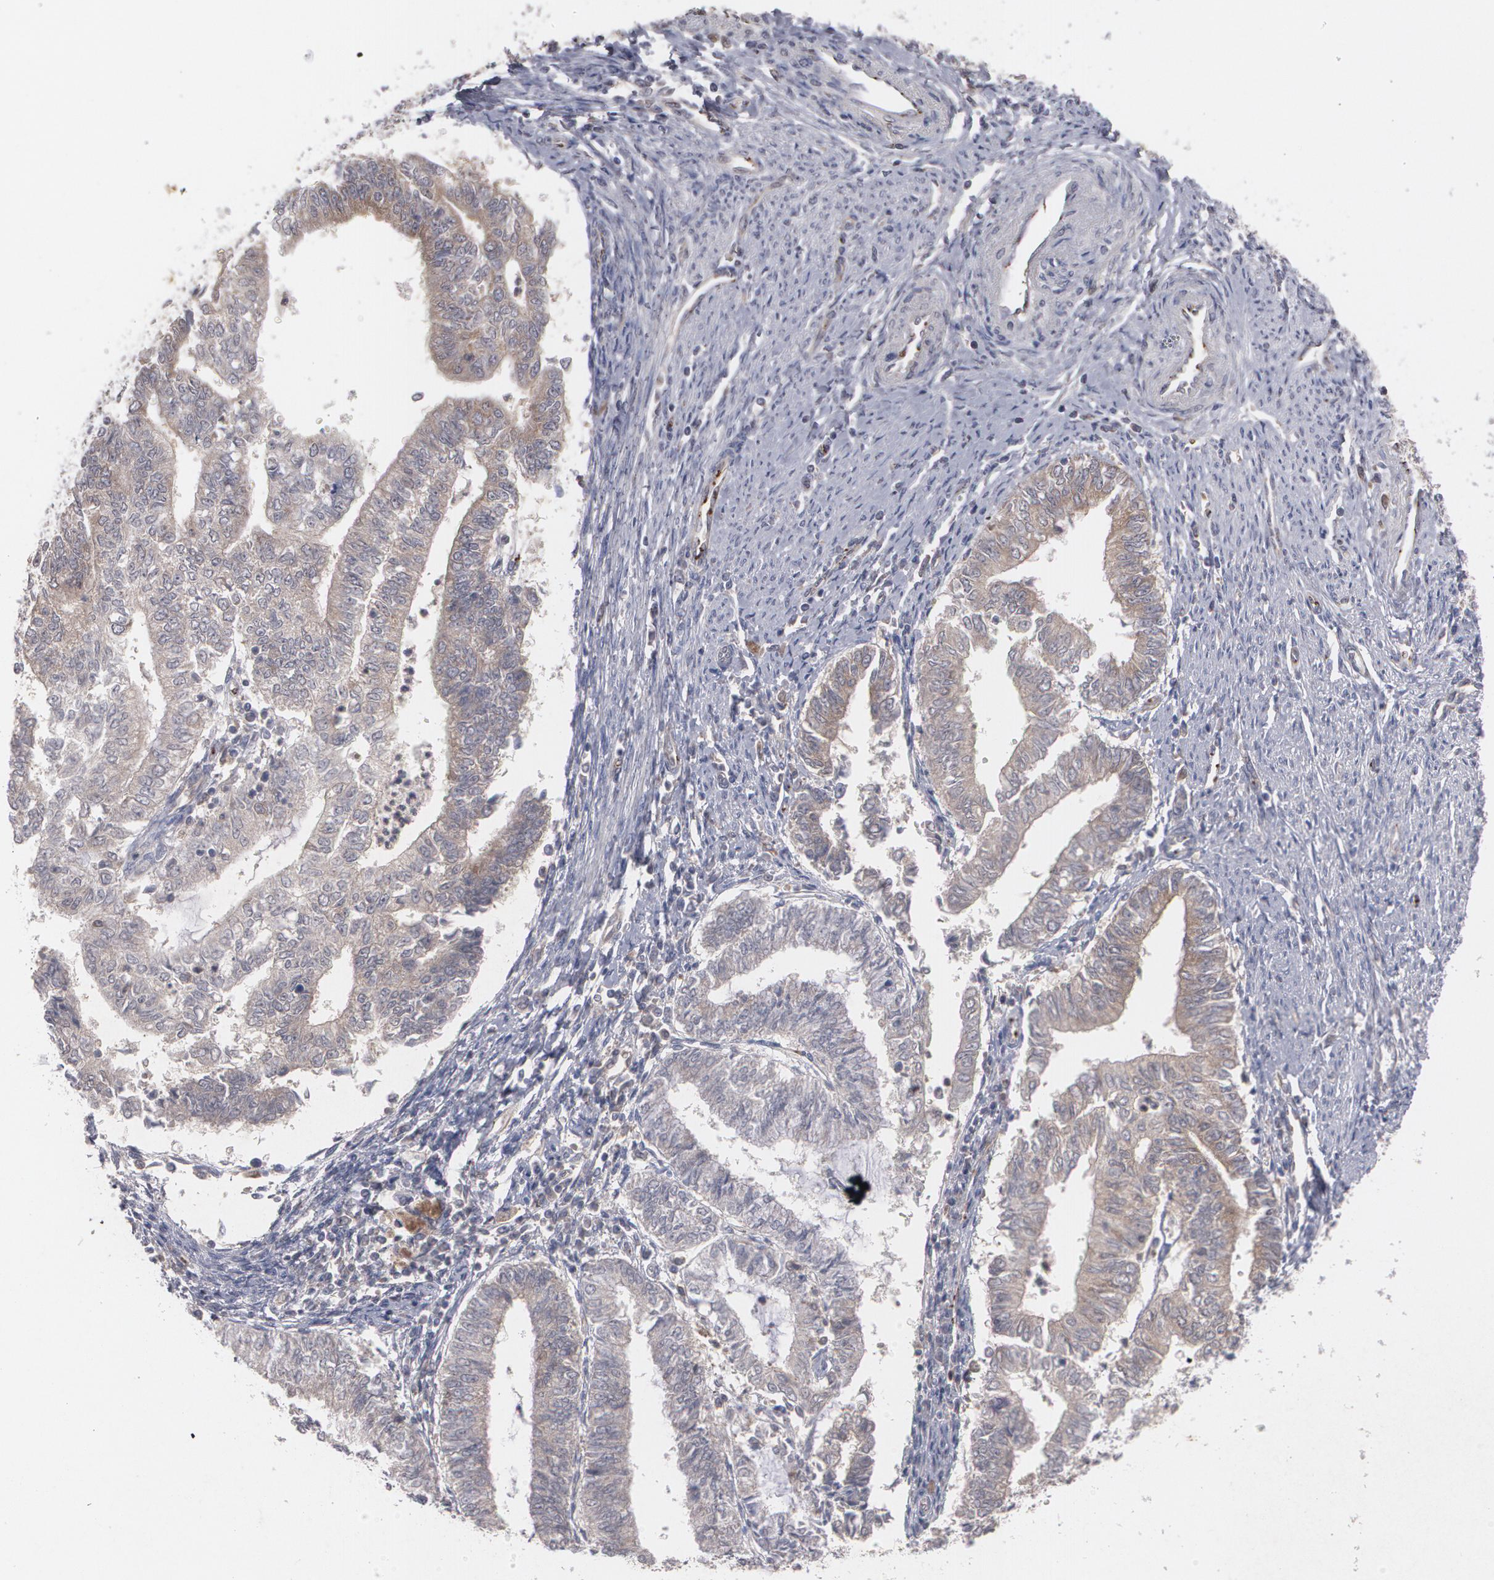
{"staining": {"intensity": "weak", "quantity": "25%-75%", "location": "cytoplasmic/membranous"}, "tissue": "endometrial cancer", "cell_type": "Tumor cells", "image_type": "cancer", "snomed": [{"axis": "morphology", "description": "Adenocarcinoma, NOS"}, {"axis": "topography", "description": "Endometrium"}], "caption": "Brown immunohistochemical staining in endometrial cancer shows weak cytoplasmic/membranous positivity in approximately 25%-75% of tumor cells.", "gene": "HTT", "patient": {"sex": "female", "age": 66}}